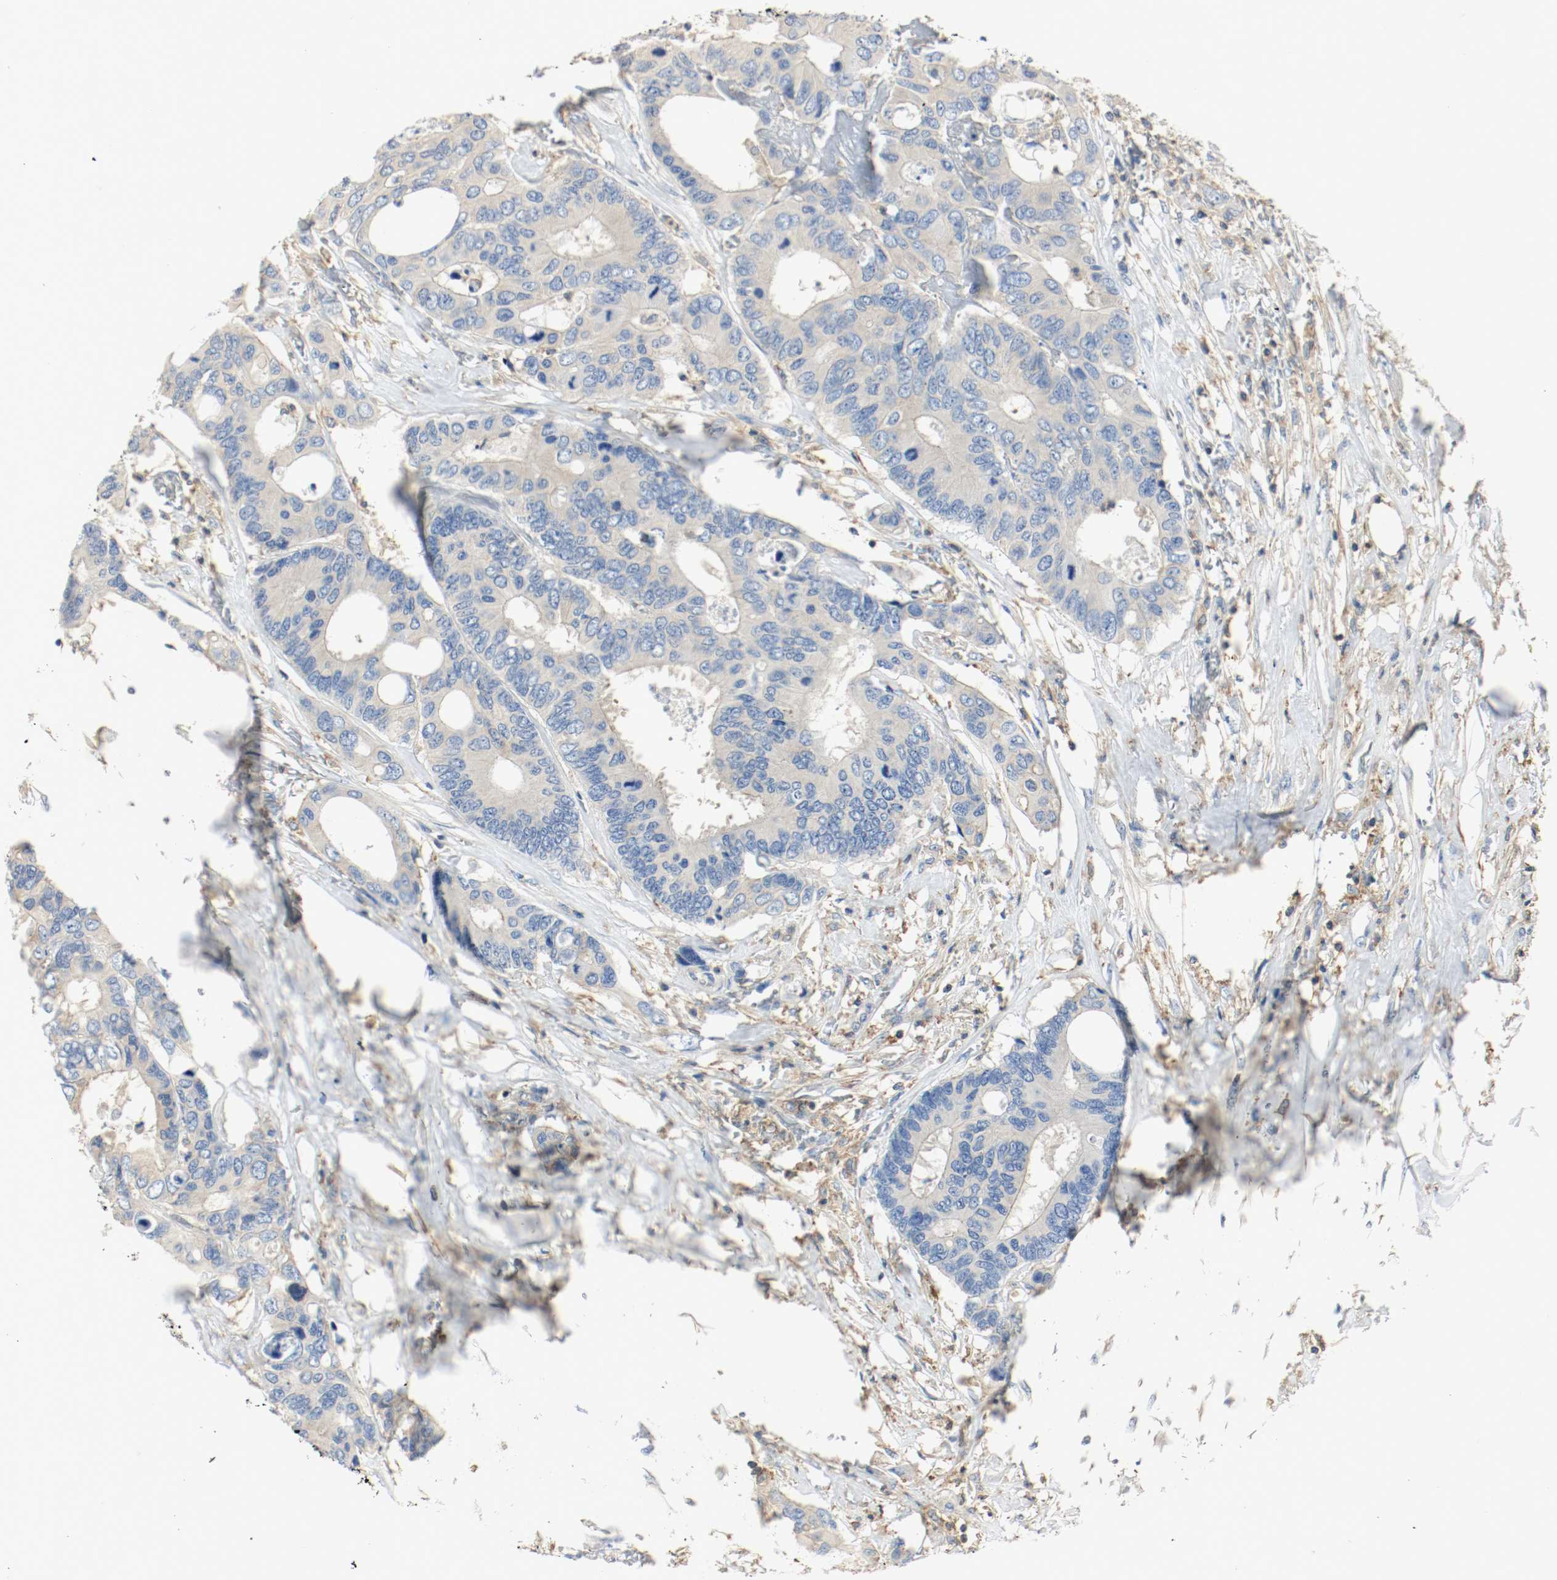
{"staining": {"intensity": "weak", "quantity": "25%-75%", "location": "cytoplasmic/membranous"}, "tissue": "colorectal cancer", "cell_type": "Tumor cells", "image_type": "cancer", "snomed": [{"axis": "morphology", "description": "Adenocarcinoma, NOS"}, {"axis": "topography", "description": "Rectum"}], "caption": "Immunohistochemical staining of human colorectal cancer displays low levels of weak cytoplasmic/membranous protein expression in approximately 25%-75% of tumor cells.", "gene": "ARPC1B", "patient": {"sex": "male", "age": 55}}